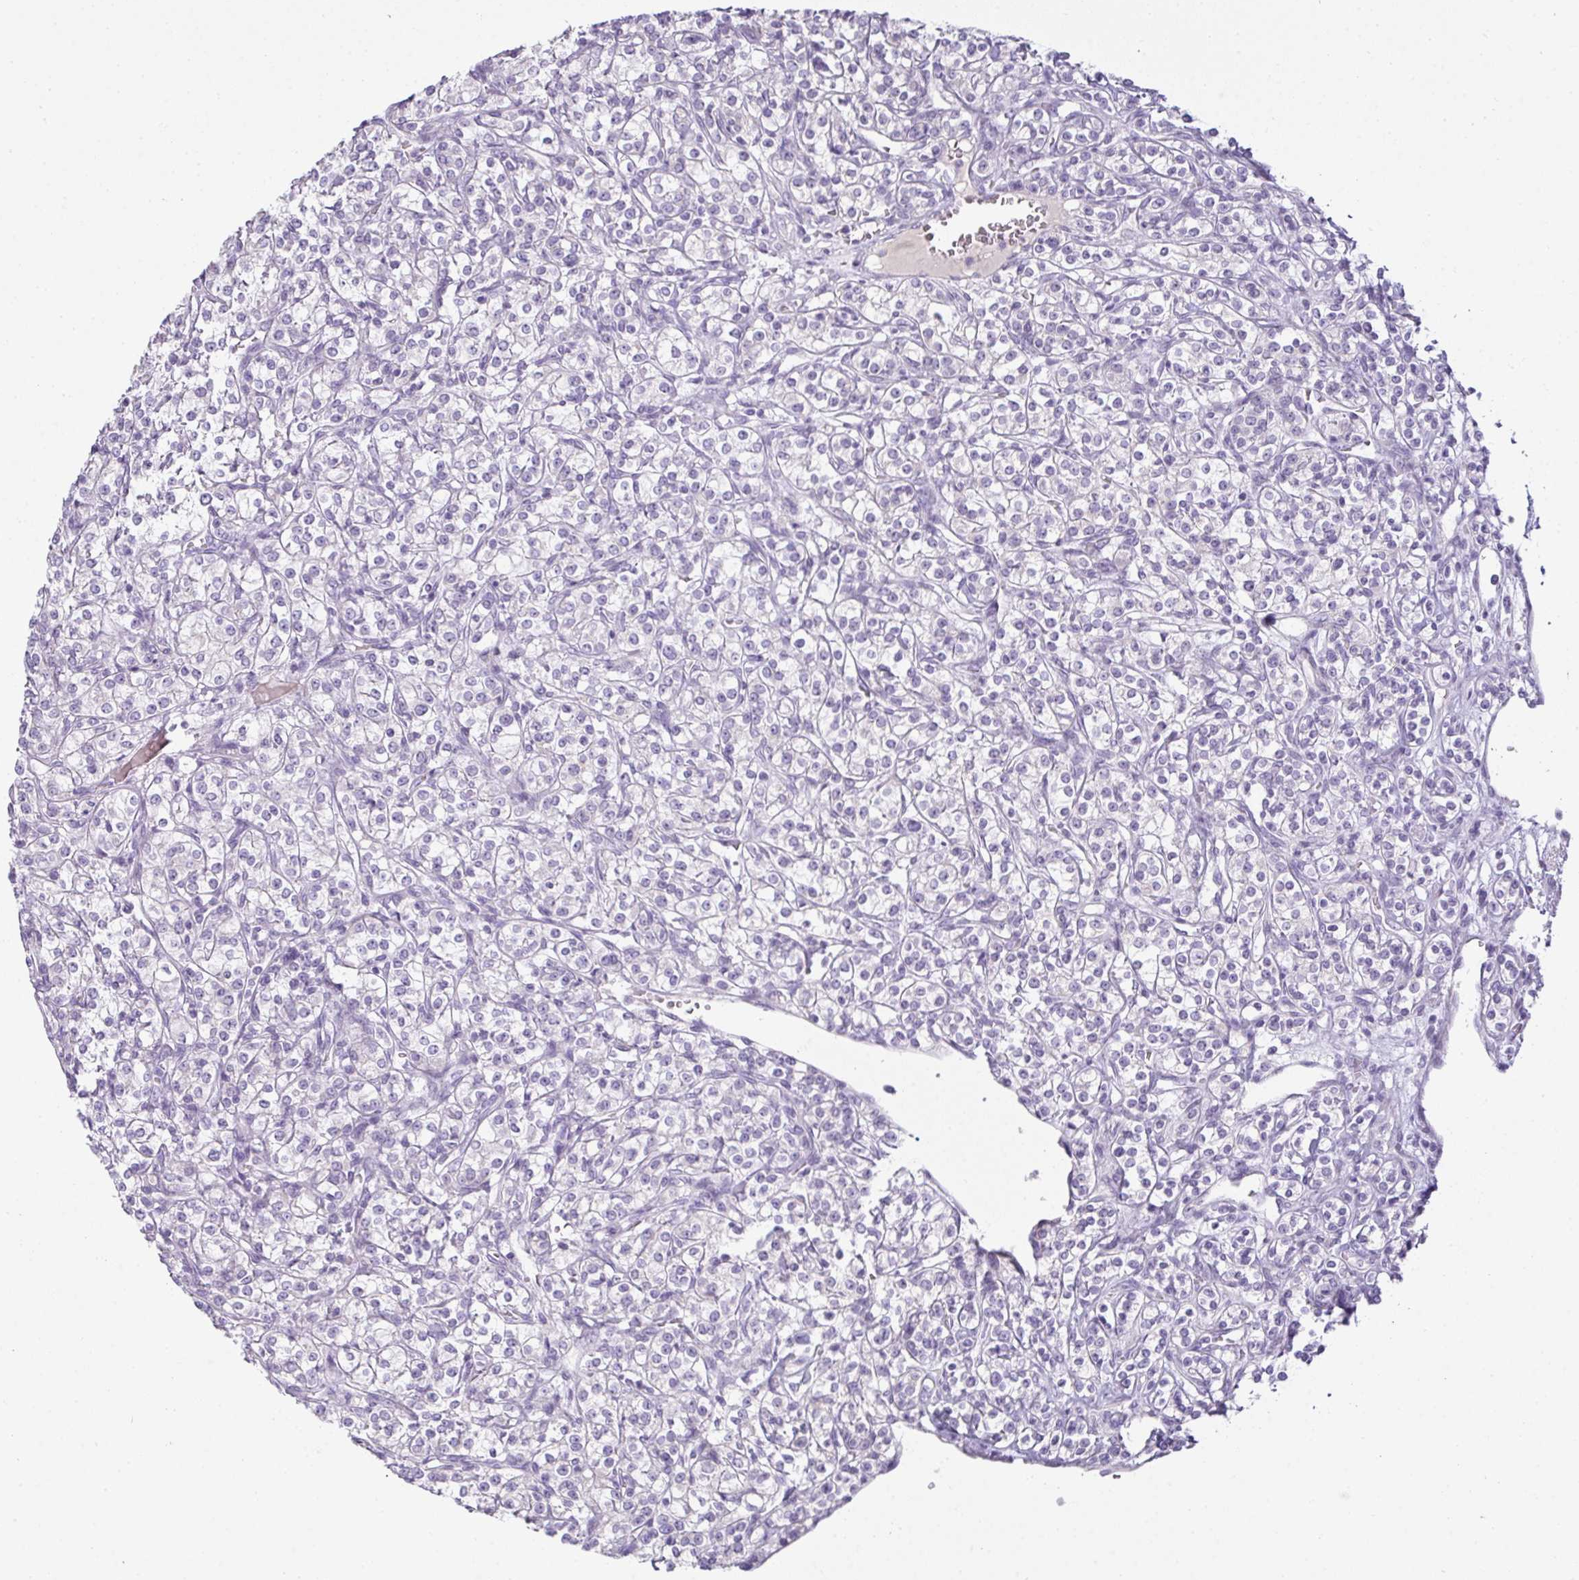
{"staining": {"intensity": "negative", "quantity": "none", "location": "none"}, "tissue": "renal cancer", "cell_type": "Tumor cells", "image_type": "cancer", "snomed": [{"axis": "morphology", "description": "Adenocarcinoma, NOS"}, {"axis": "topography", "description": "Kidney"}], "caption": "Protein analysis of renal cancer reveals no significant expression in tumor cells.", "gene": "CMPK1", "patient": {"sex": "male", "age": 77}}